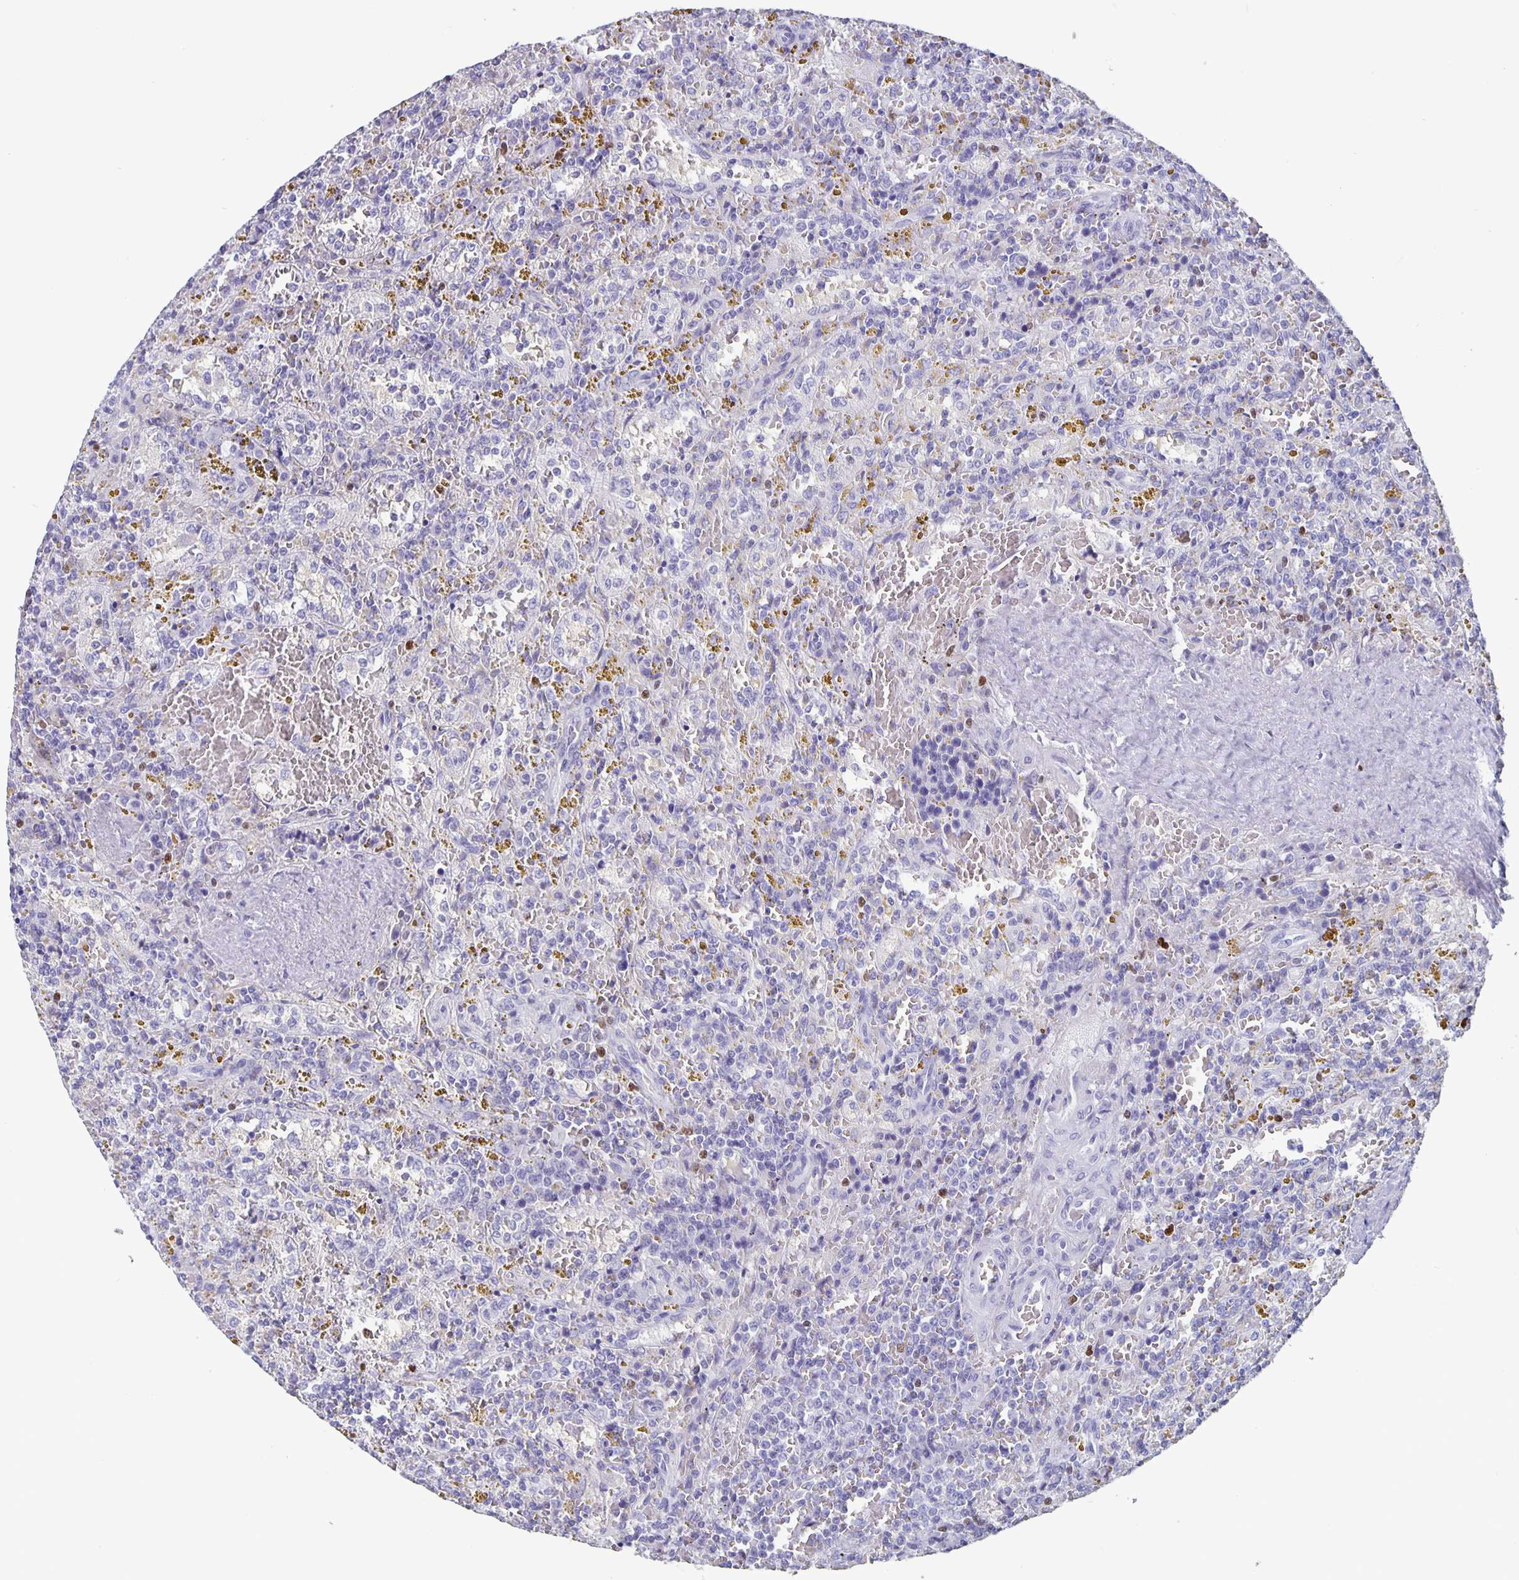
{"staining": {"intensity": "negative", "quantity": "none", "location": "none"}, "tissue": "lymphoma", "cell_type": "Tumor cells", "image_type": "cancer", "snomed": [{"axis": "morphology", "description": "Malignant lymphoma, non-Hodgkin's type, Low grade"}, {"axis": "topography", "description": "Spleen"}], "caption": "The micrograph reveals no significant expression in tumor cells of lymphoma. The staining is performed using DAB (3,3'-diaminobenzidine) brown chromogen with nuclei counter-stained in using hematoxylin.", "gene": "SATB2", "patient": {"sex": "female", "age": 65}}